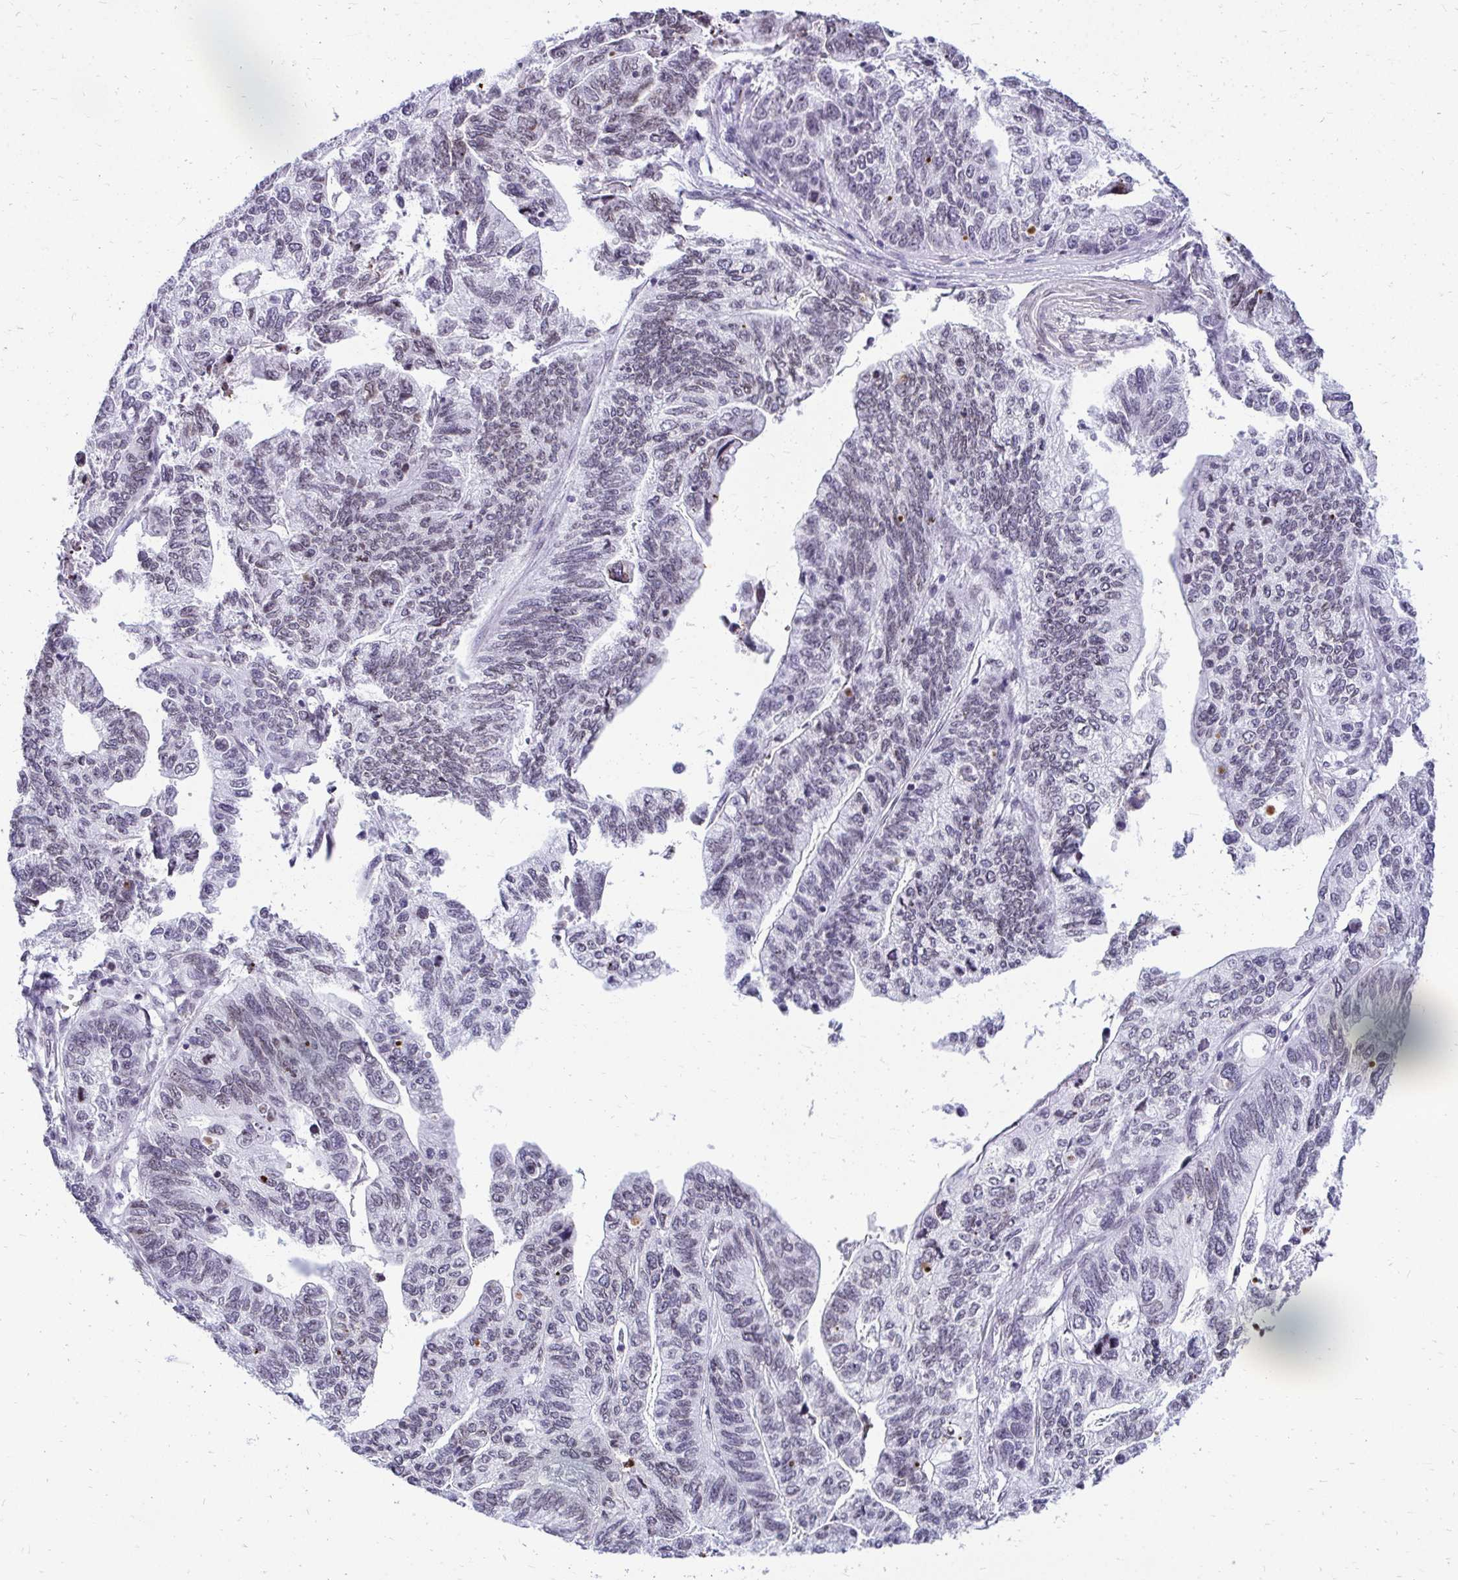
{"staining": {"intensity": "negative", "quantity": "none", "location": "none"}, "tissue": "stomach cancer", "cell_type": "Tumor cells", "image_type": "cancer", "snomed": [{"axis": "morphology", "description": "Adenocarcinoma, NOS"}, {"axis": "topography", "description": "Stomach, upper"}], "caption": "This image is of stomach adenocarcinoma stained with immunohistochemistry (IHC) to label a protein in brown with the nuclei are counter-stained blue. There is no expression in tumor cells.", "gene": "BANF1", "patient": {"sex": "female", "age": 67}}